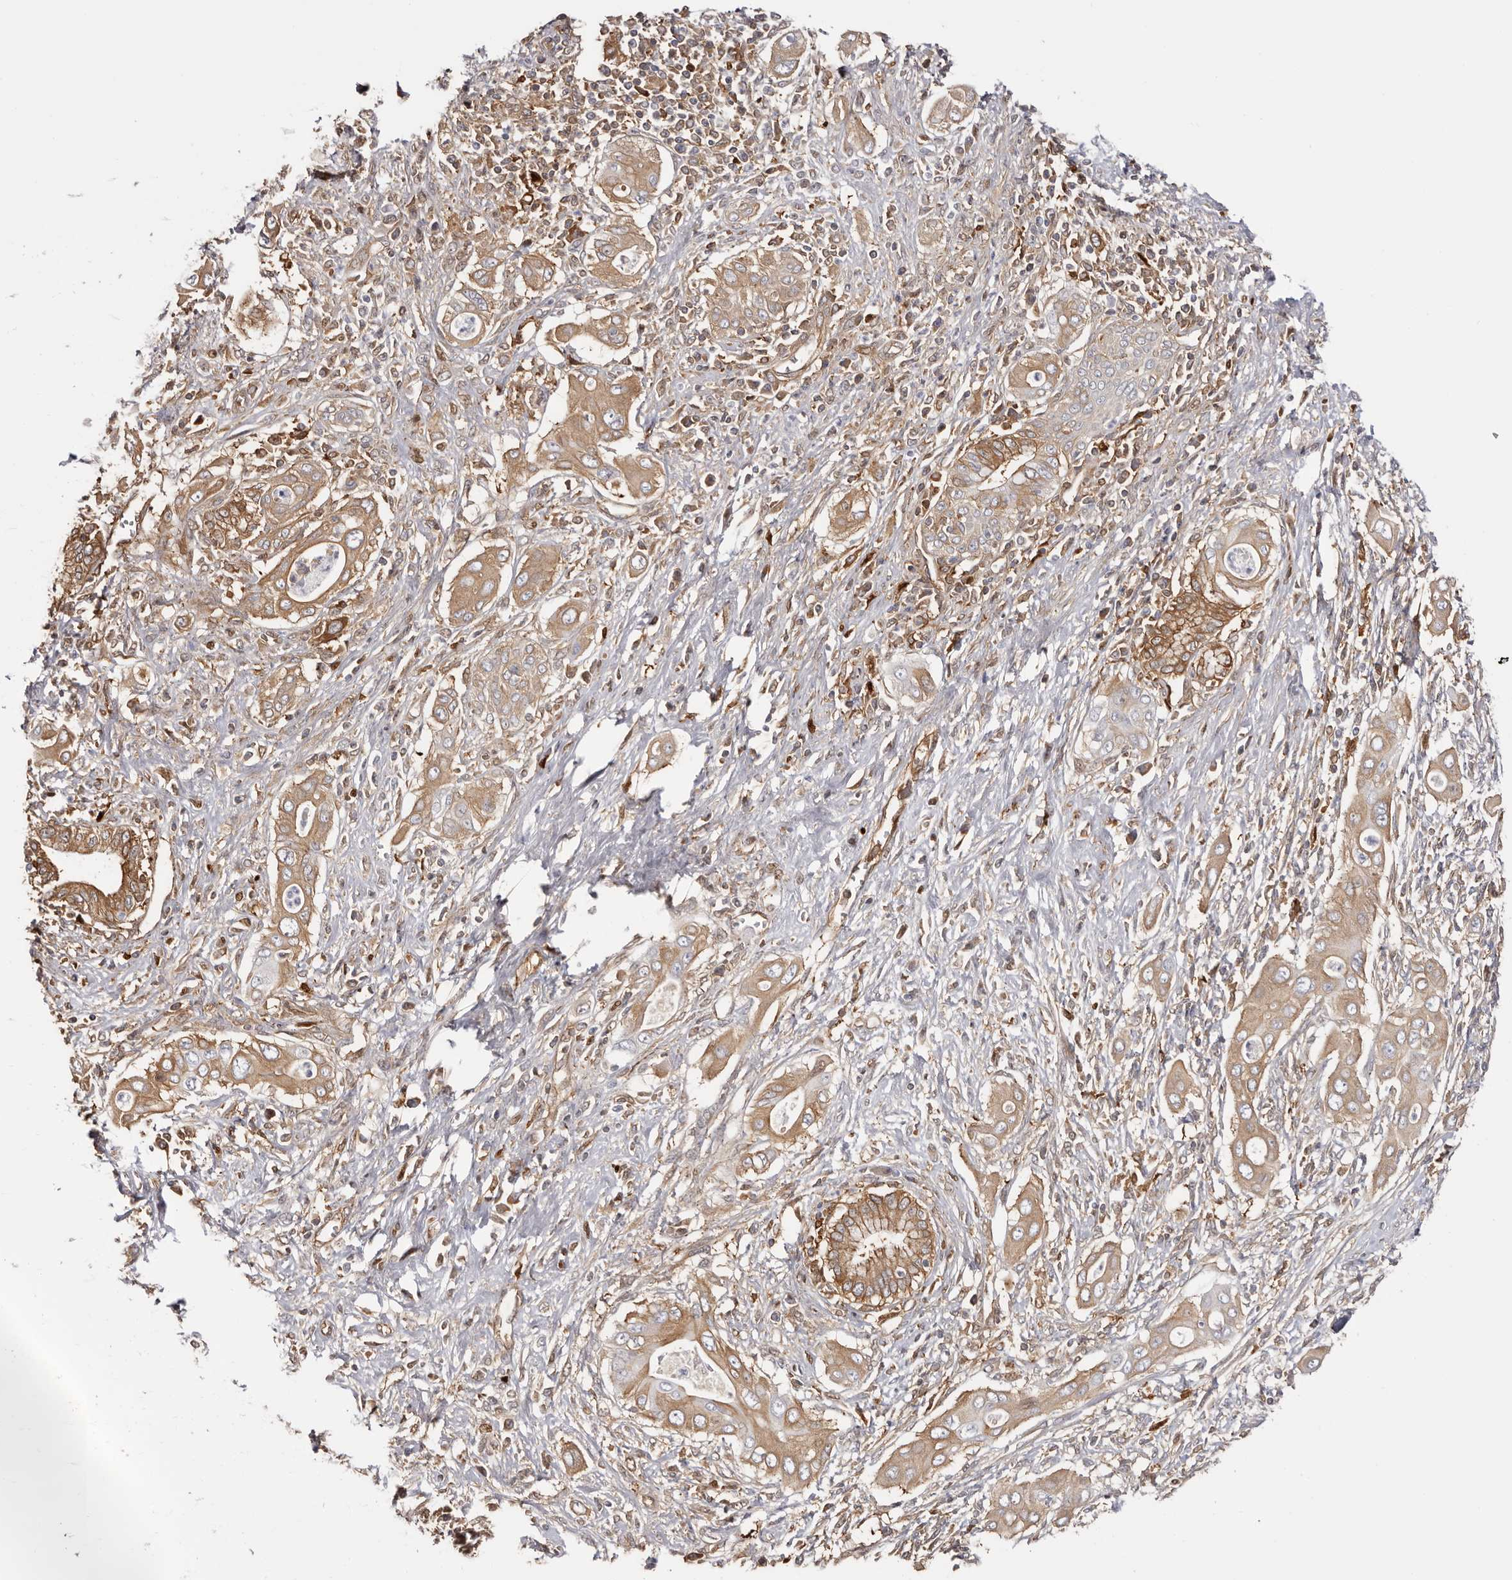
{"staining": {"intensity": "moderate", "quantity": ">75%", "location": "cytoplasmic/membranous"}, "tissue": "pancreatic cancer", "cell_type": "Tumor cells", "image_type": "cancer", "snomed": [{"axis": "morphology", "description": "Adenocarcinoma, NOS"}, {"axis": "topography", "description": "Pancreas"}], "caption": "Approximately >75% of tumor cells in human adenocarcinoma (pancreatic) demonstrate moderate cytoplasmic/membranous protein staining as visualized by brown immunohistochemical staining.", "gene": "LAP3", "patient": {"sex": "male", "age": 58}}